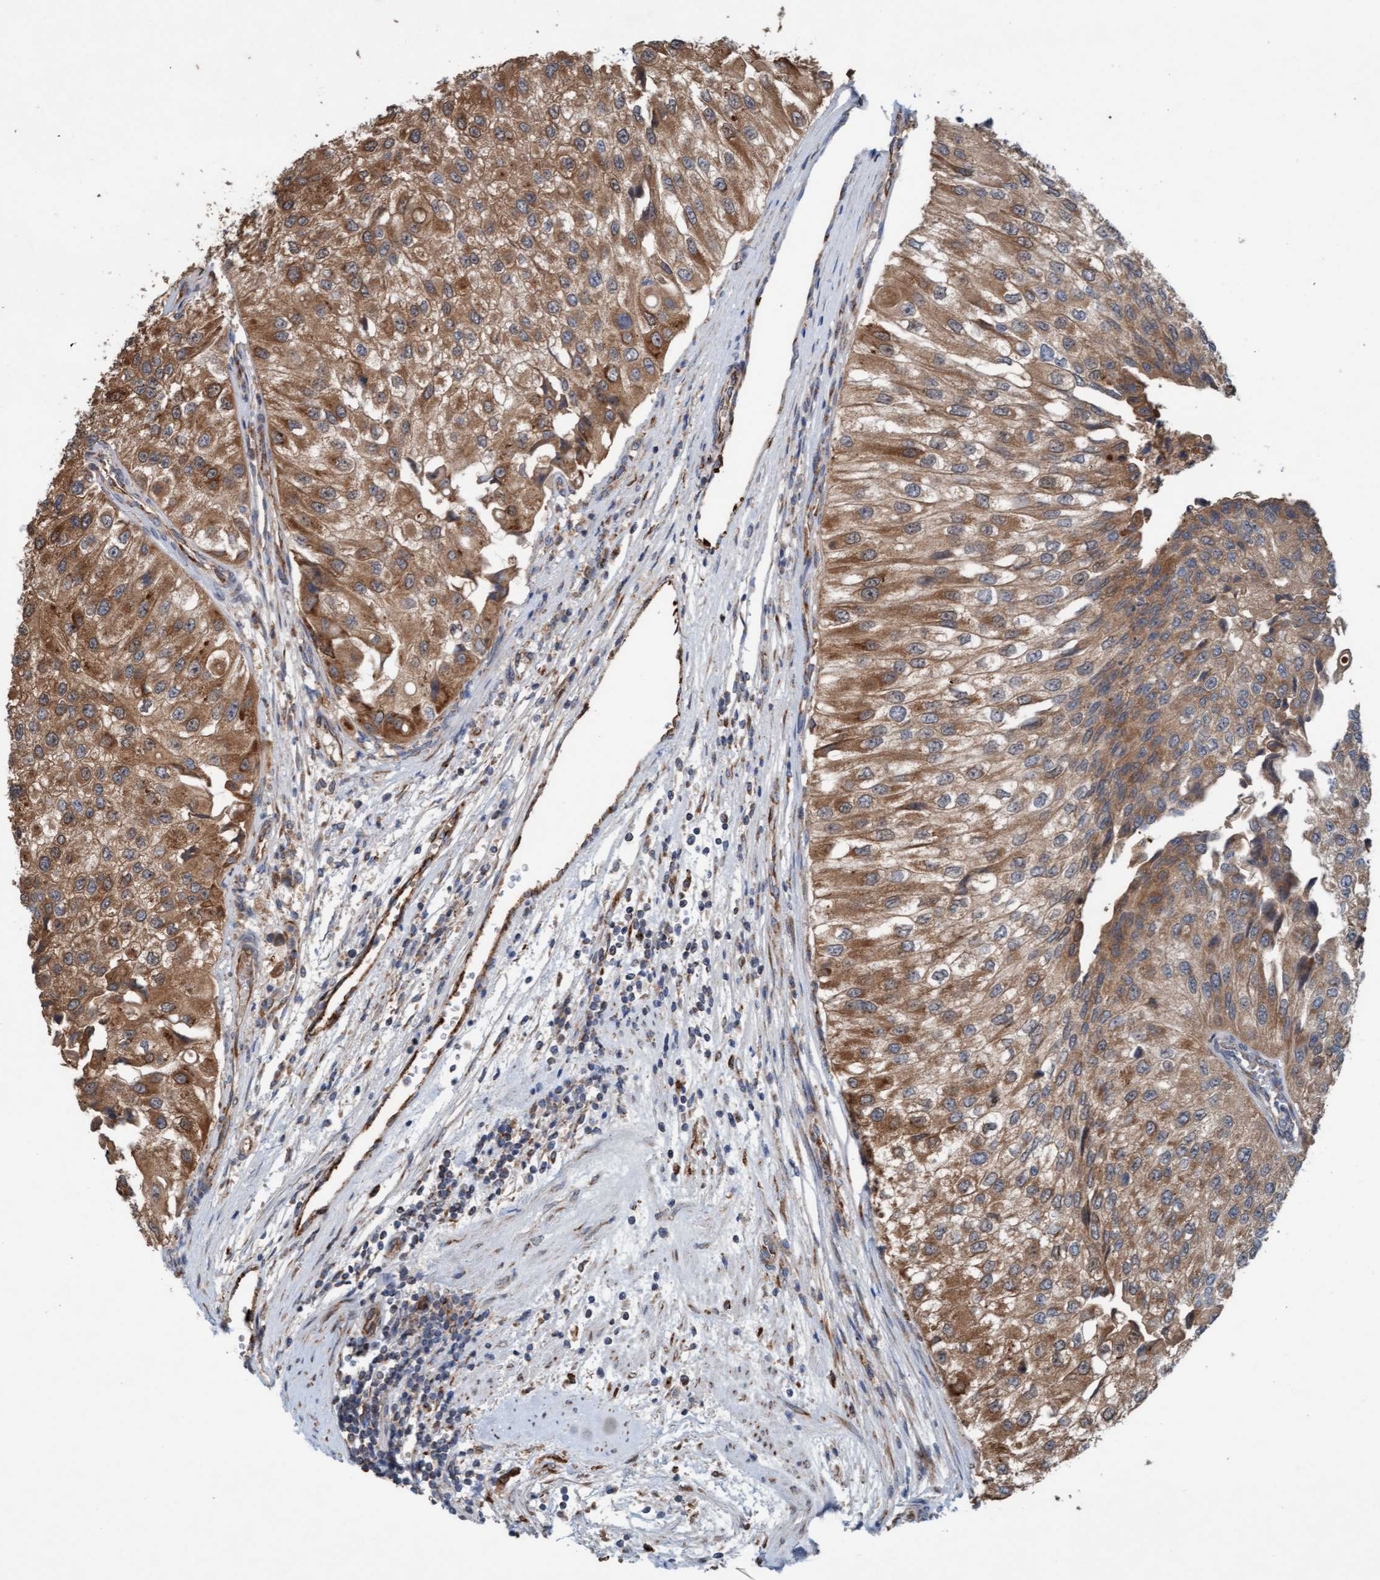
{"staining": {"intensity": "moderate", "quantity": ">75%", "location": "cytoplasmic/membranous"}, "tissue": "urothelial cancer", "cell_type": "Tumor cells", "image_type": "cancer", "snomed": [{"axis": "morphology", "description": "Urothelial carcinoma, High grade"}, {"axis": "topography", "description": "Kidney"}, {"axis": "topography", "description": "Urinary bladder"}], "caption": "Urothelial carcinoma (high-grade) stained with DAB (3,3'-diaminobenzidine) immunohistochemistry displays medium levels of moderate cytoplasmic/membranous staining in about >75% of tumor cells.", "gene": "ZNF566", "patient": {"sex": "male", "age": 77}}